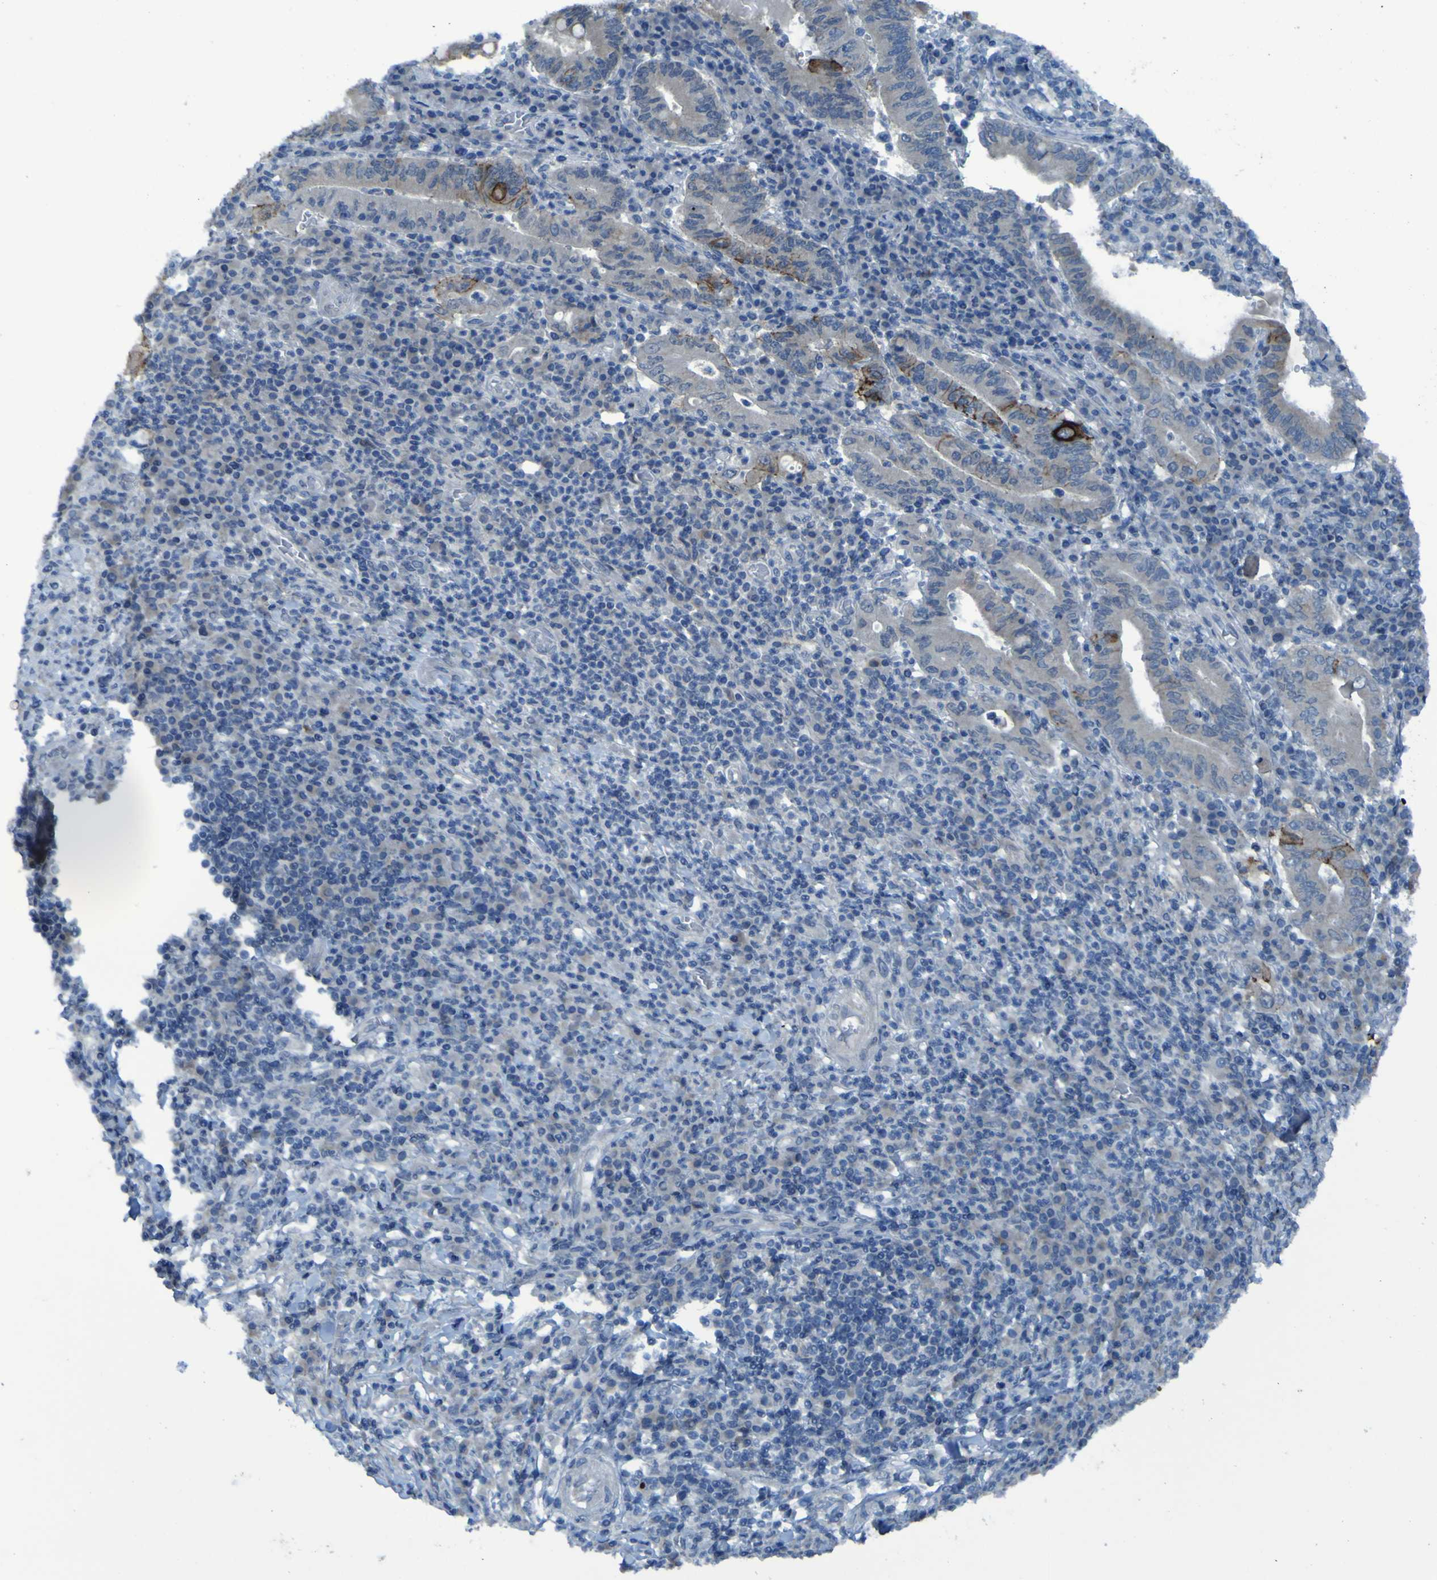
{"staining": {"intensity": "strong", "quantity": "25%-75%", "location": "cytoplasmic/membranous"}, "tissue": "stomach cancer", "cell_type": "Tumor cells", "image_type": "cancer", "snomed": [{"axis": "morphology", "description": "Normal tissue, NOS"}, {"axis": "morphology", "description": "Adenocarcinoma, NOS"}, {"axis": "topography", "description": "Esophagus"}, {"axis": "topography", "description": "Stomach, upper"}, {"axis": "topography", "description": "Peripheral nerve tissue"}], "caption": "DAB (3,3'-diaminobenzidine) immunohistochemical staining of human stomach cancer displays strong cytoplasmic/membranous protein expression in approximately 25%-75% of tumor cells.", "gene": "CLDN18", "patient": {"sex": "male", "age": 62}}